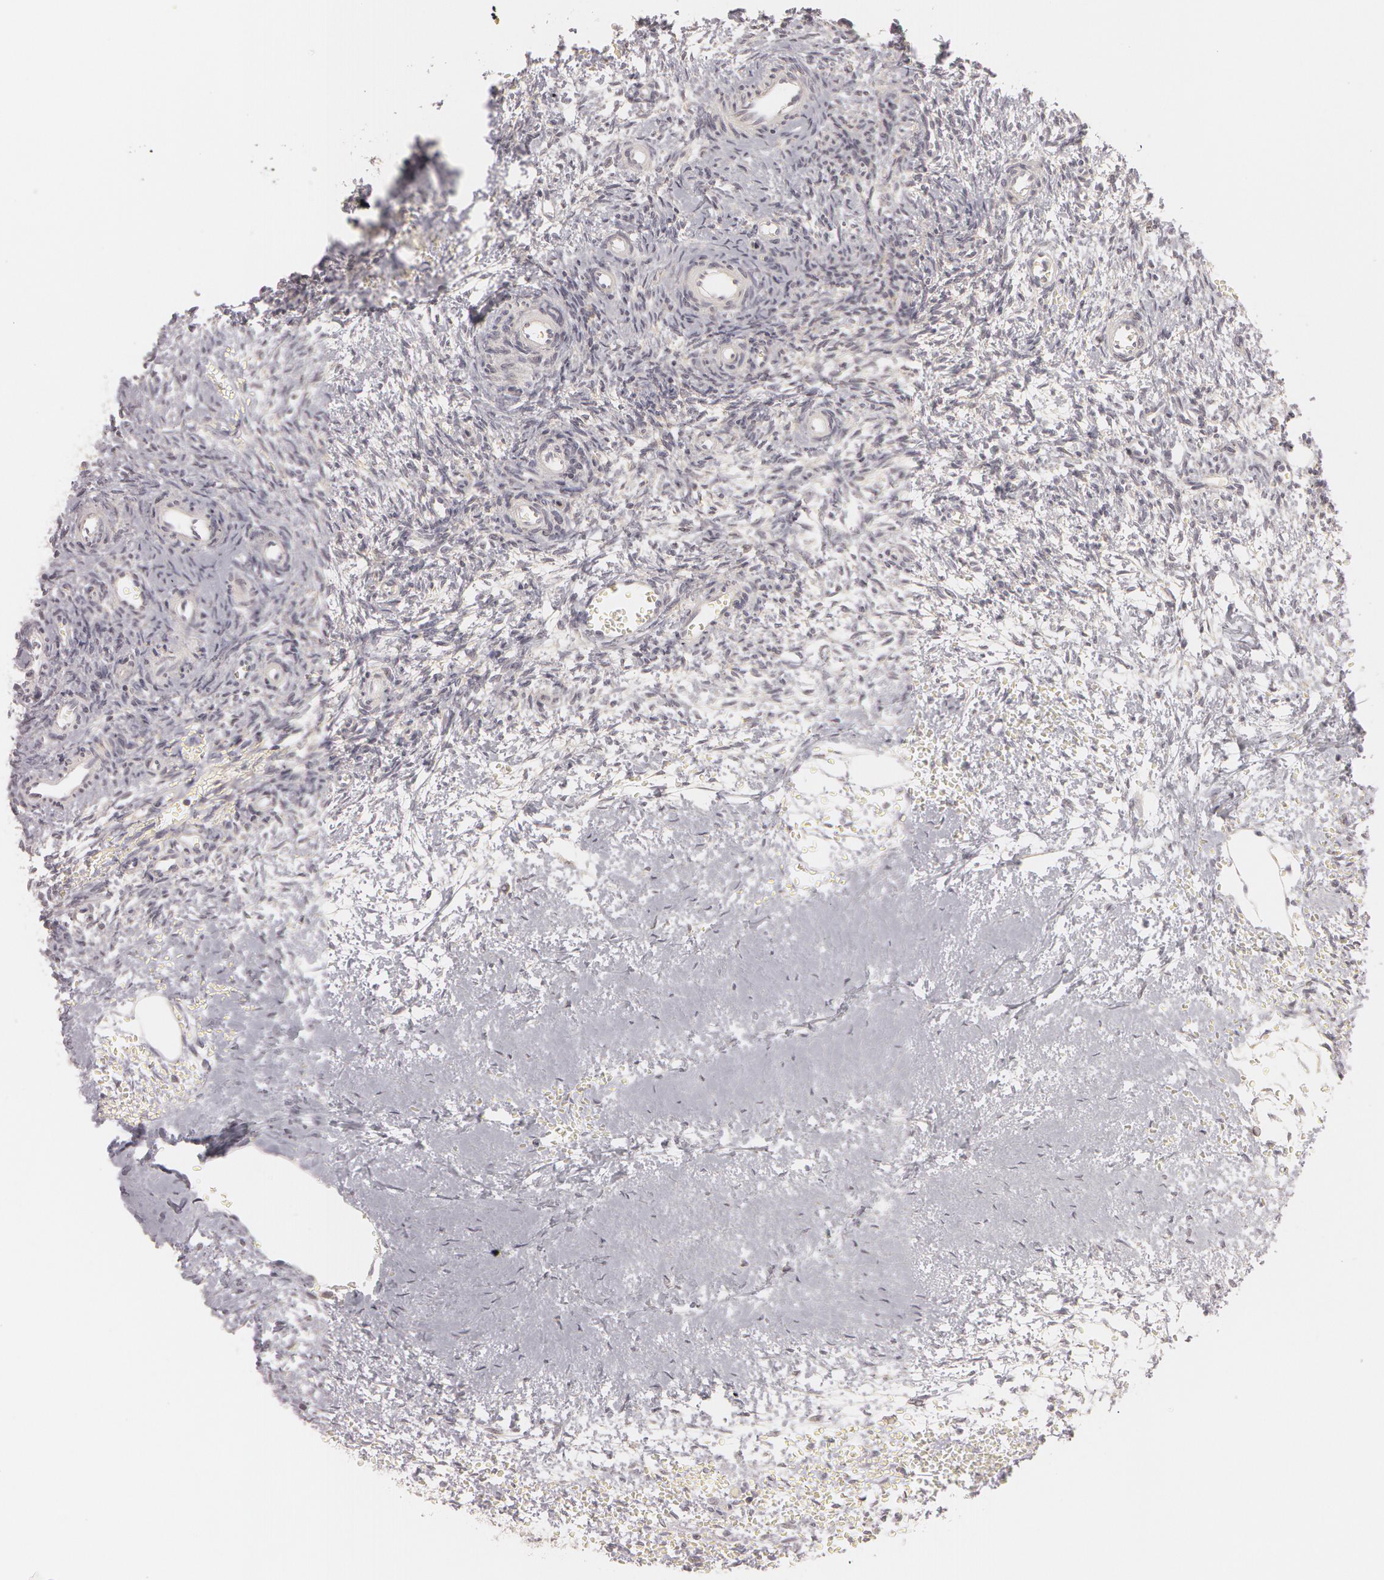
{"staining": {"intensity": "negative", "quantity": "none", "location": "none"}, "tissue": "ovary", "cell_type": "Follicle cells", "image_type": "normal", "snomed": [{"axis": "morphology", "description": "Normal tissue, NOS"}, {"axis": "topography", "description": "Ovary"}], "caption": "Immunohistochemistry histopathology image of normal ovary stained for a protein (brown), which displays no staining in follicle cells.", "gene": "RALGAPA1", "patient": {"sex": "female", "age": 39}}